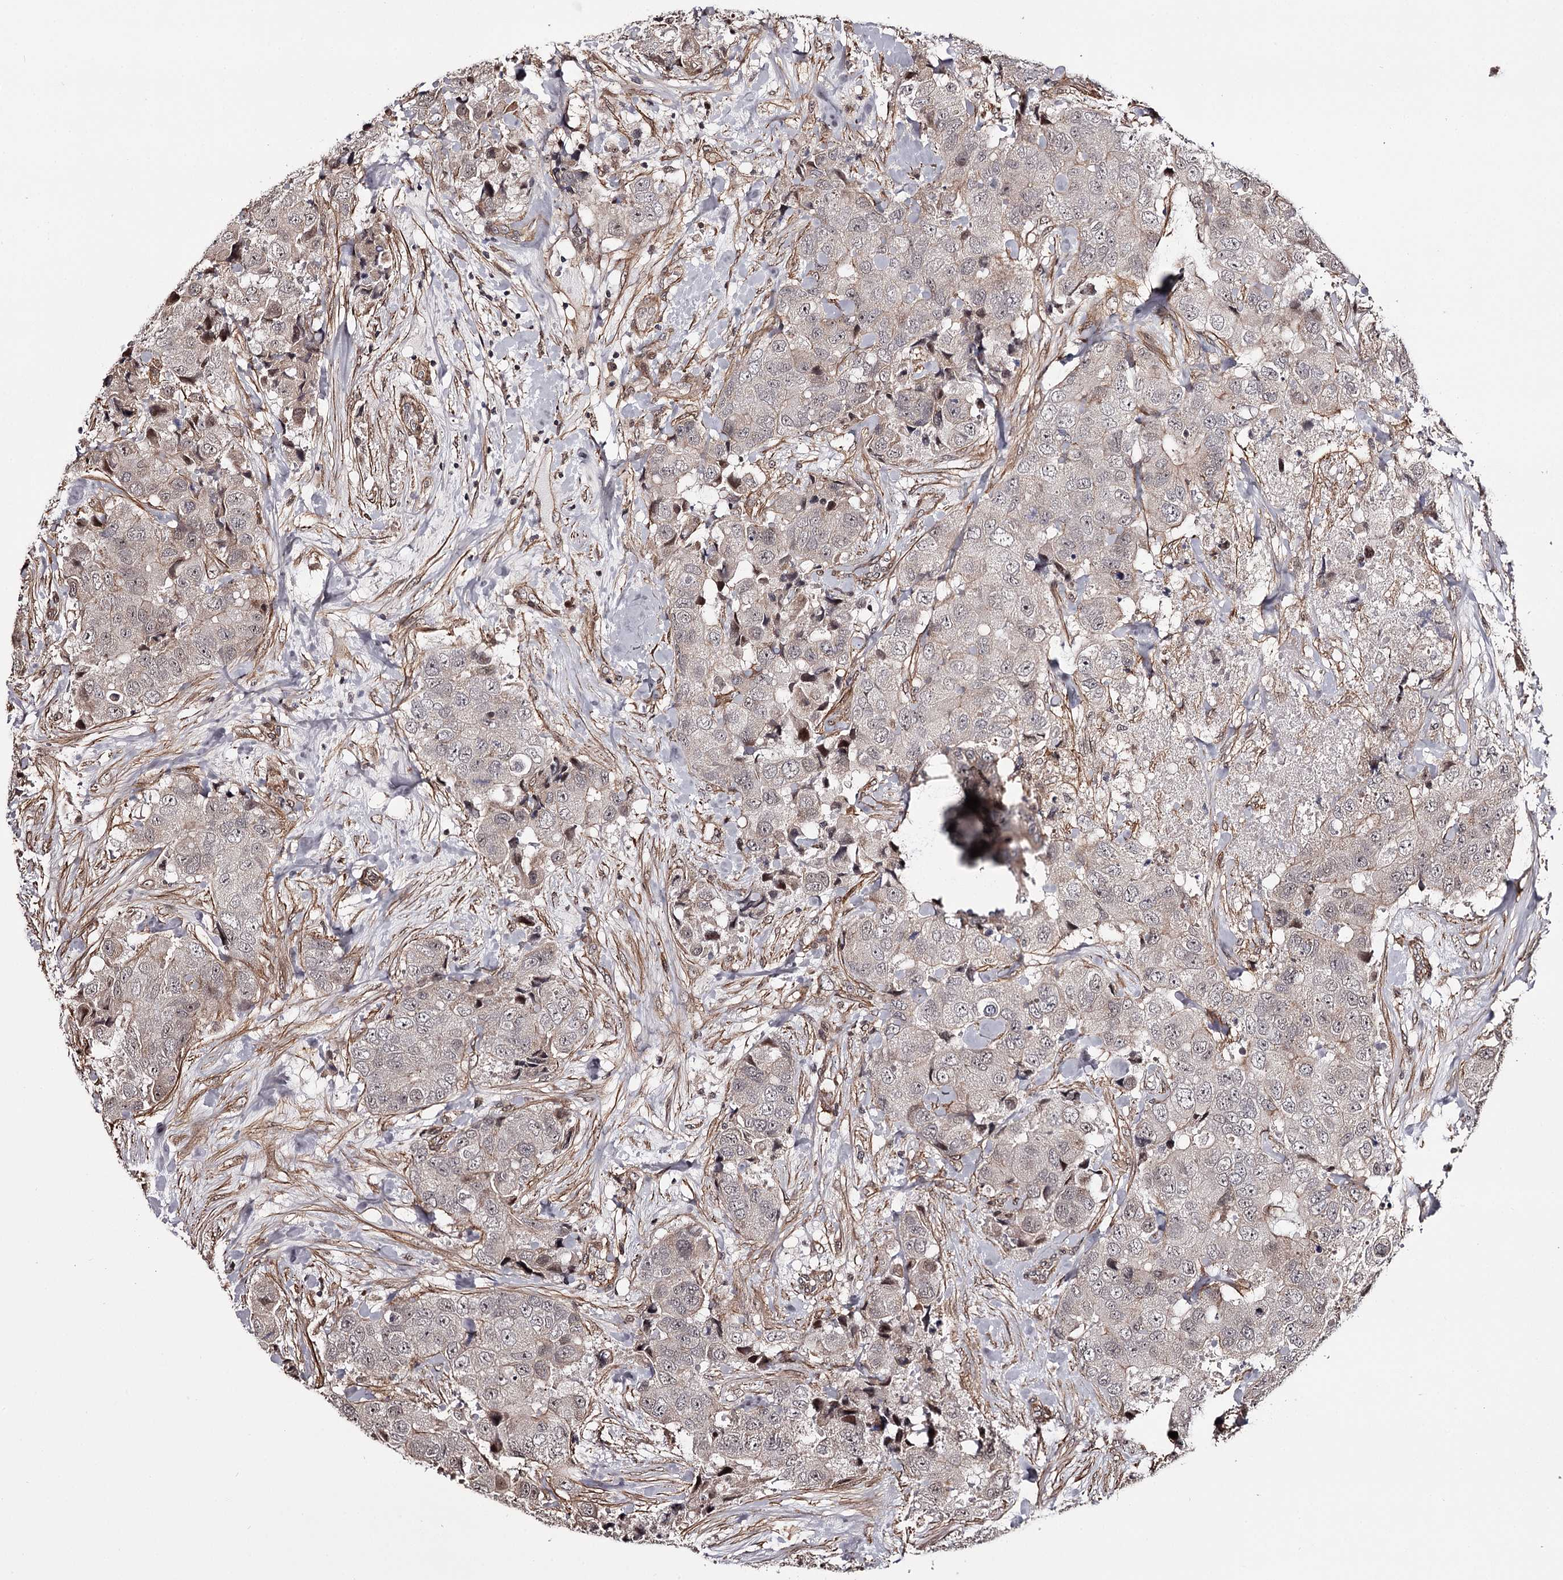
{"staining": {"intensity": "weak", "quantity": "<25%", "location": "nuclear"}, "tissue": "breast cancer", "cell_type": "Tumor cells", "image_type": "cancer", "snomed": [{"axis": "morphology", "description": "Duct carcinoma"}, {"axis": "topography", "description": "Breast"}], "caption": "Immunohistochemistry (IHC) of human breast cancer shows no positivity in tumor cells.", "gene": "TTC33", "patient": {"sex": "female", "age": 62}}